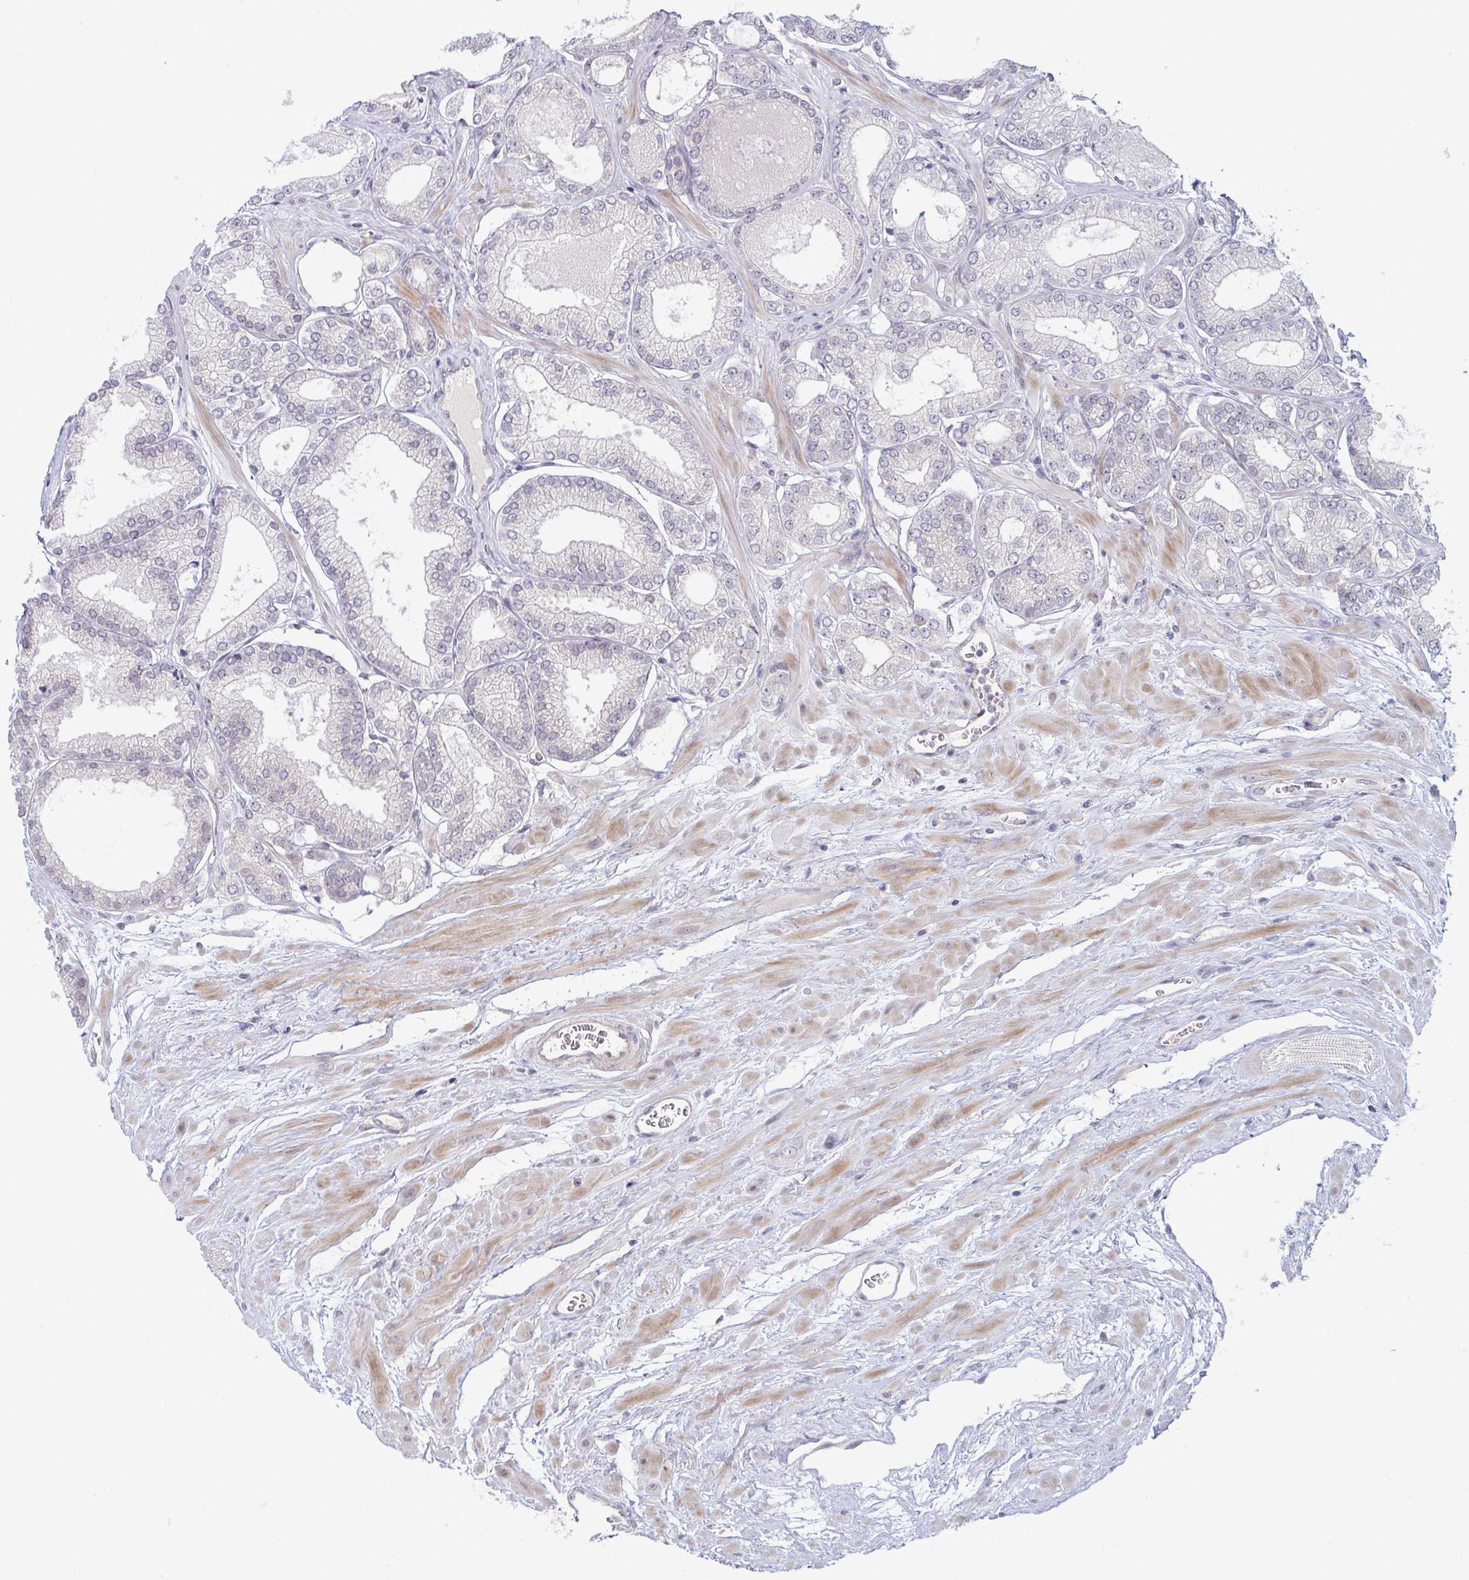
{"staining": {"intensity": "negative", "quantity": "none", "location": "none"}, "tissue": "prostate cancer", "cell_type": "Tumor cells", "image_type": "cancer", "snomed": [{"axis": "morphology", "description": "Adenocarcinoma, High grade"}, {"axis": "topography", "description": "Prostate"}], "caption": "The photomicrograph displays no staining of tumor cells in prostate cancer.", "gene": "ZNF214", "patient": {"sex": "male", "age": 68}}